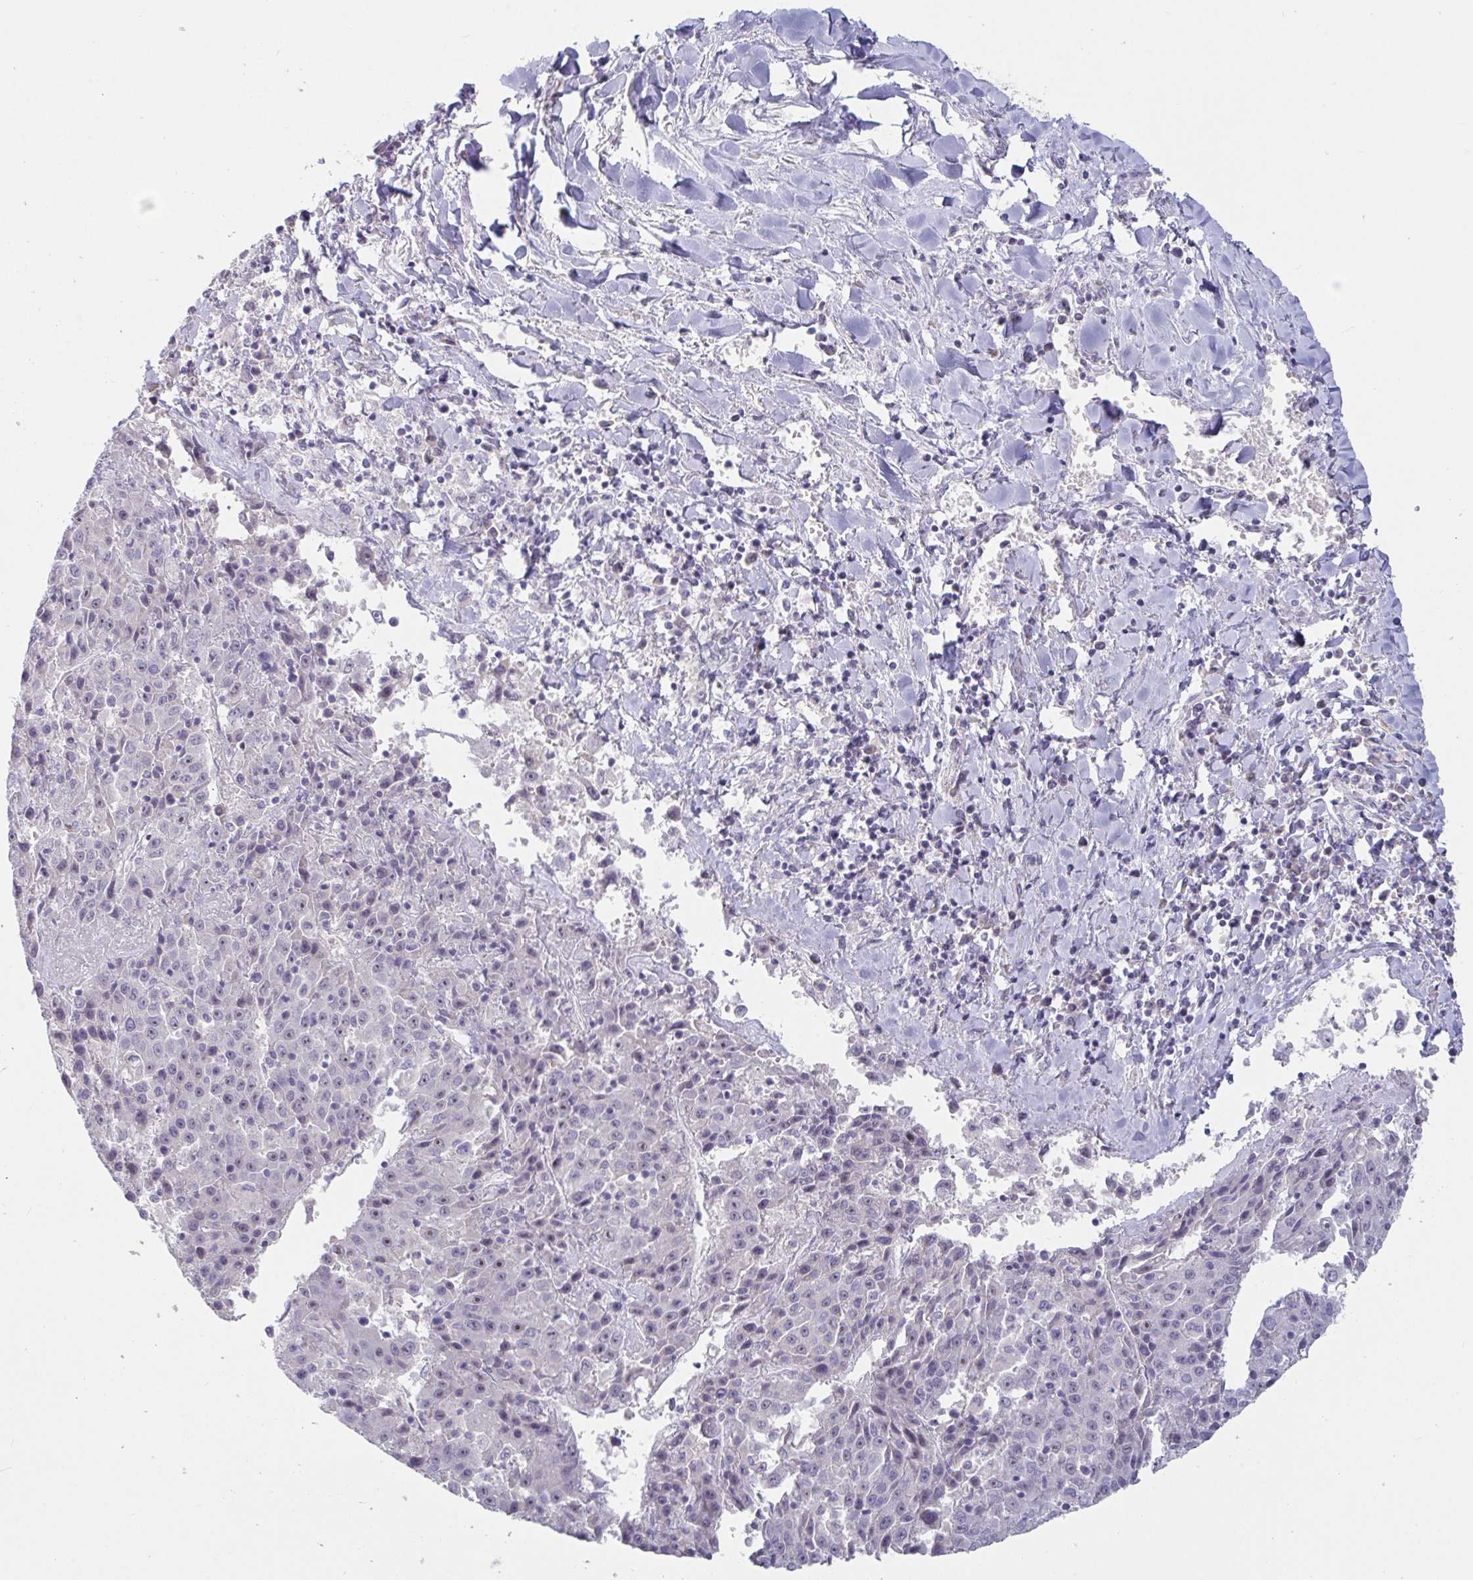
{"staining": {"intensity": "weak", "quantity": "25%-75%", "location": "nuclear"}, "tissue": "liver cancer", "cell_type": "Tumor cells", "image_type": "cancer", "snomed": [{"axis": "morphology", "description": "Carcinoma, Hepatocellular, NOS"}, {"axis": "topography", "description": "Liver"}], "caption": "High-power microscopy captured an immunohistochemistry micrograph of hepatocellular carcinoma (liver), revealing weak nuclear staining in approximately 25%-75% of tumor cells. (IHC, brightfield microscopy, high magnification).", "gene": "MYC", "patient": {"sex": "female", "age": 53}}